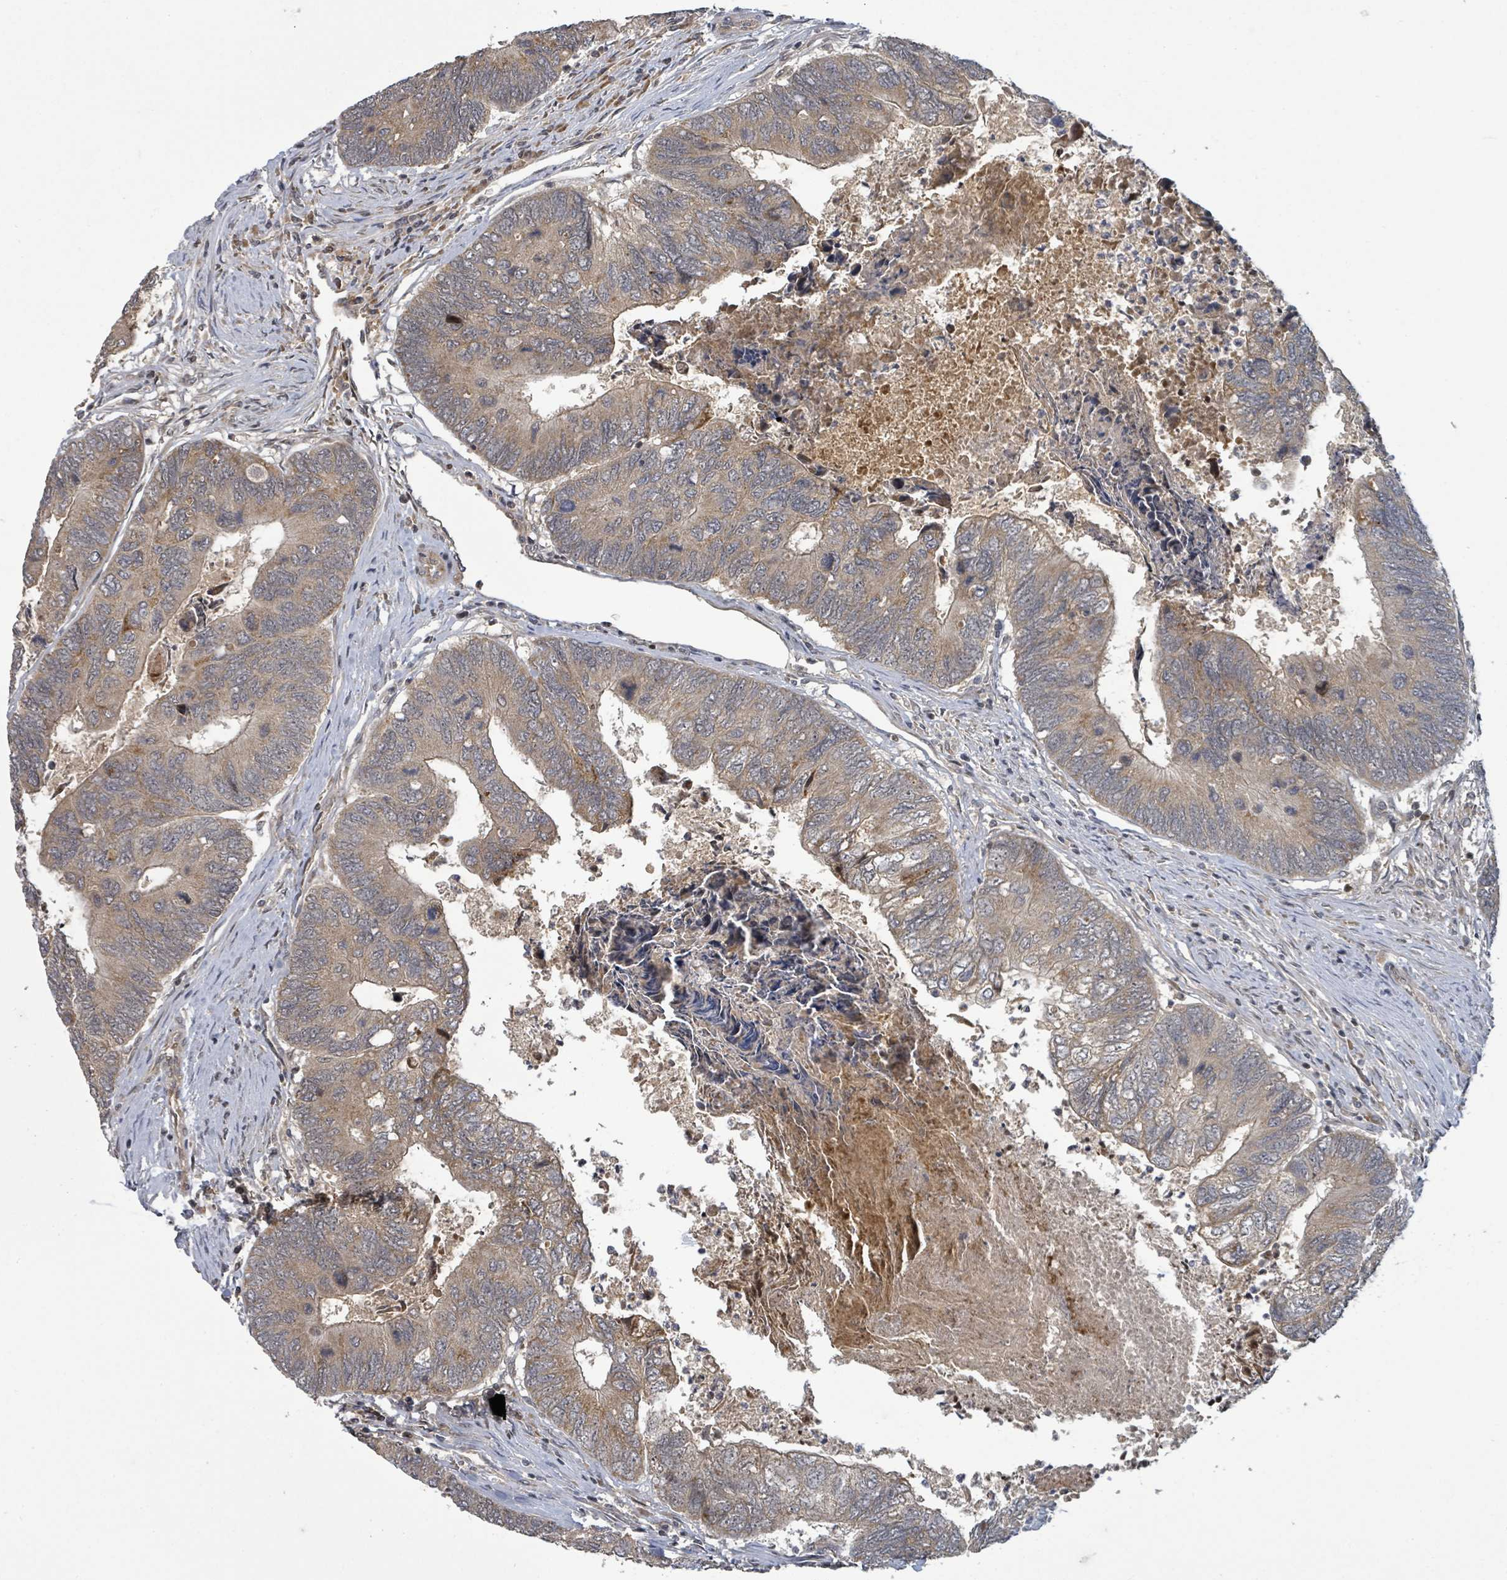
{"staining": {"intensity": "weak", "quantity": ">75%", "location": "cytoplasmic/membranous"}, "tissue": "colorectal cancer", "cell_type": "Tumor cells", "image_type": "cancer", "snomed": [{"axis": "morphology", "description": "Adenocarcinoma, NOS"}, {"axis": "topography", "description": "Colon"}], "caption": "This is an image of immunohistochemistry staining of colorectal cancer (adenocarcinoma), which shows weak expression in the cytoplasmic/membranous of tumor cells.", "gene": "ITGA11", "patient": {"sex": "female", "age": 67}}